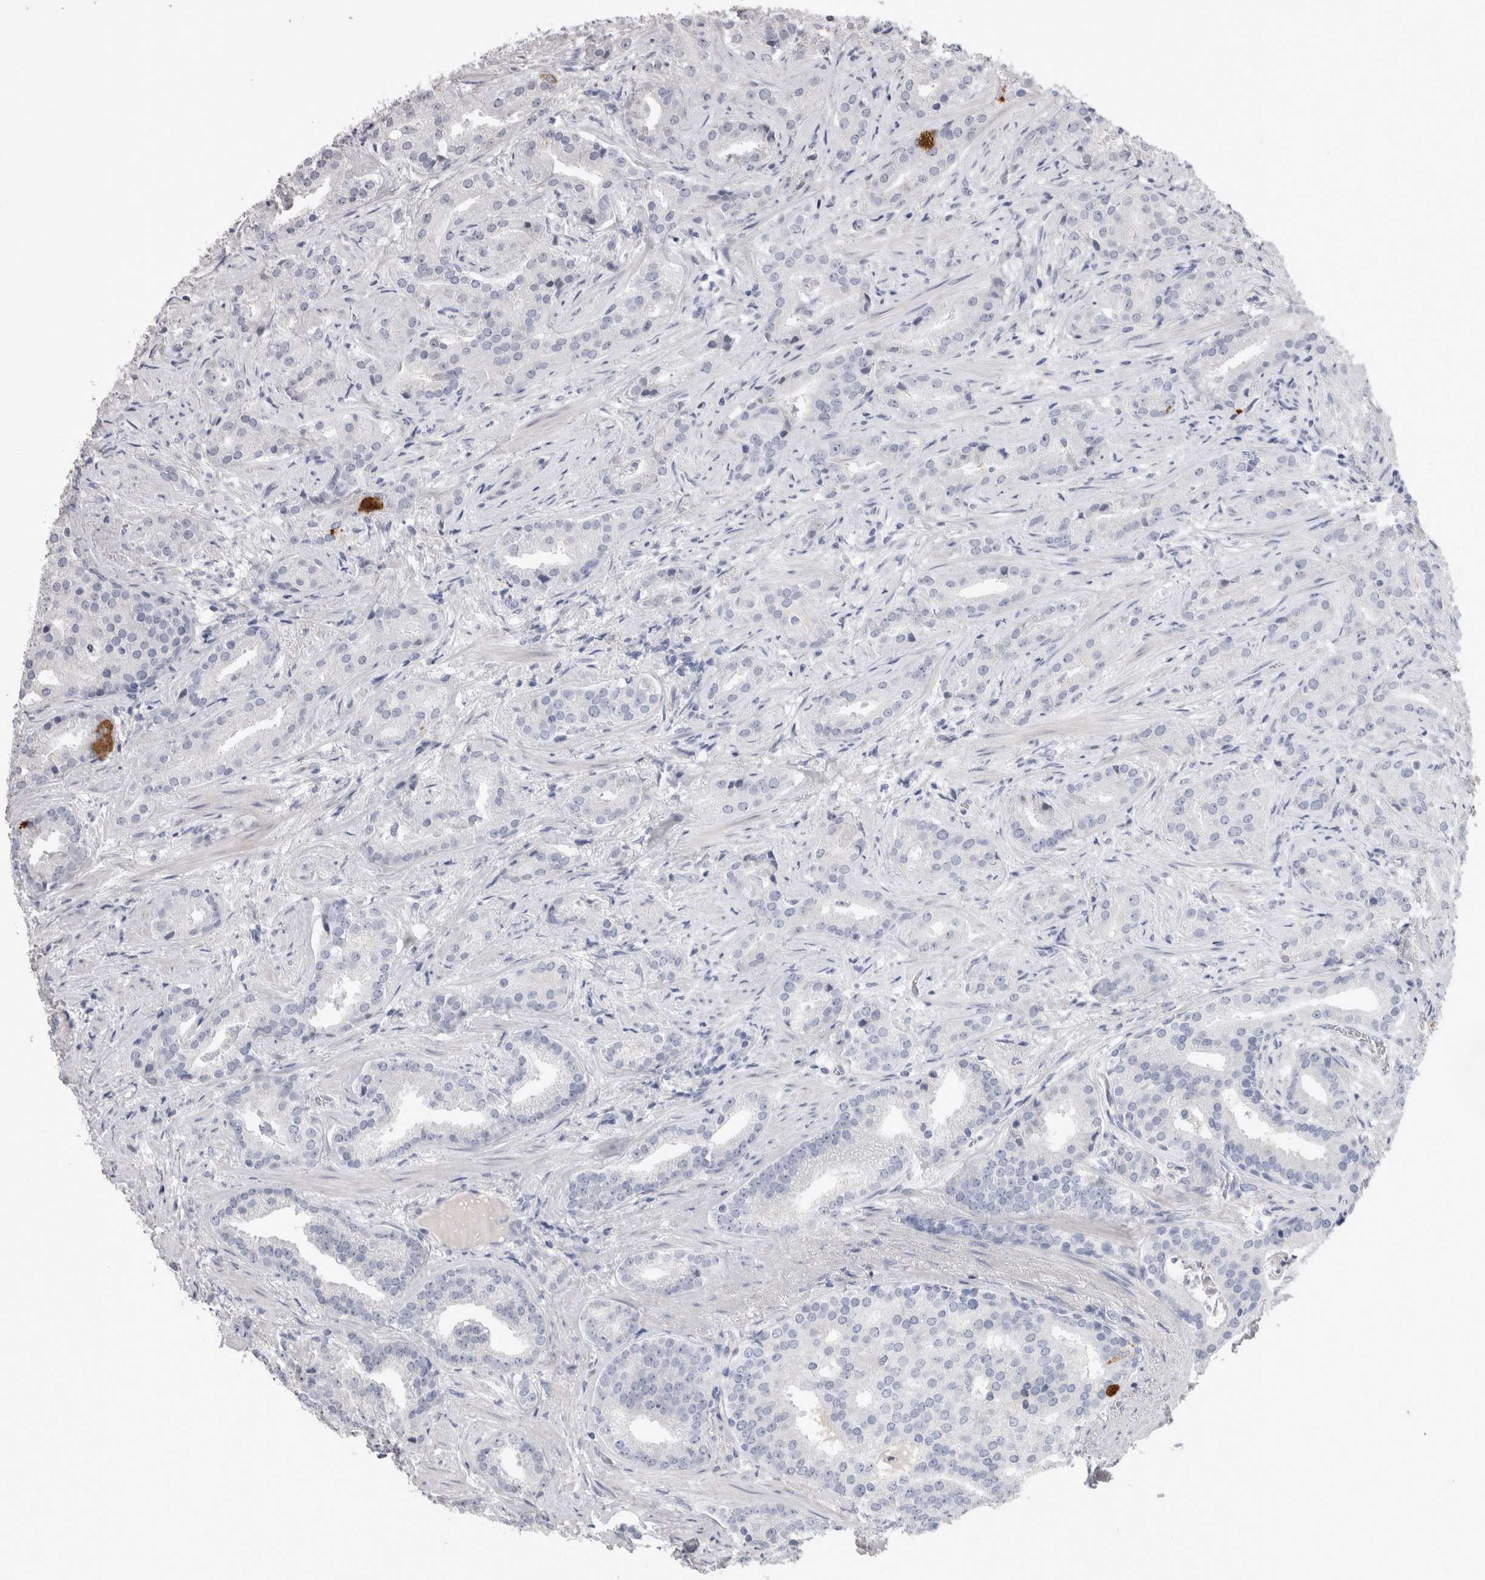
{"staining": {"intensity": "negative", "quantity": "none", "location": "none"}, "tissue": "prostate cancer", "cell_type": "Tumor cells", "image_type": "cancer", "snomed": [{"axis": "morphology", "description": "Adenocarcinoma, Low grade"}, {"axis": "topography", "description": "Prostate"}], "caption": "A photomicrograph of human prostate cancer (adenocarcinoma (low-grade)) is negative for staining in tumor cells.", "gene": "ADAM2", "patient": {"sex": "male", "age": 67}}